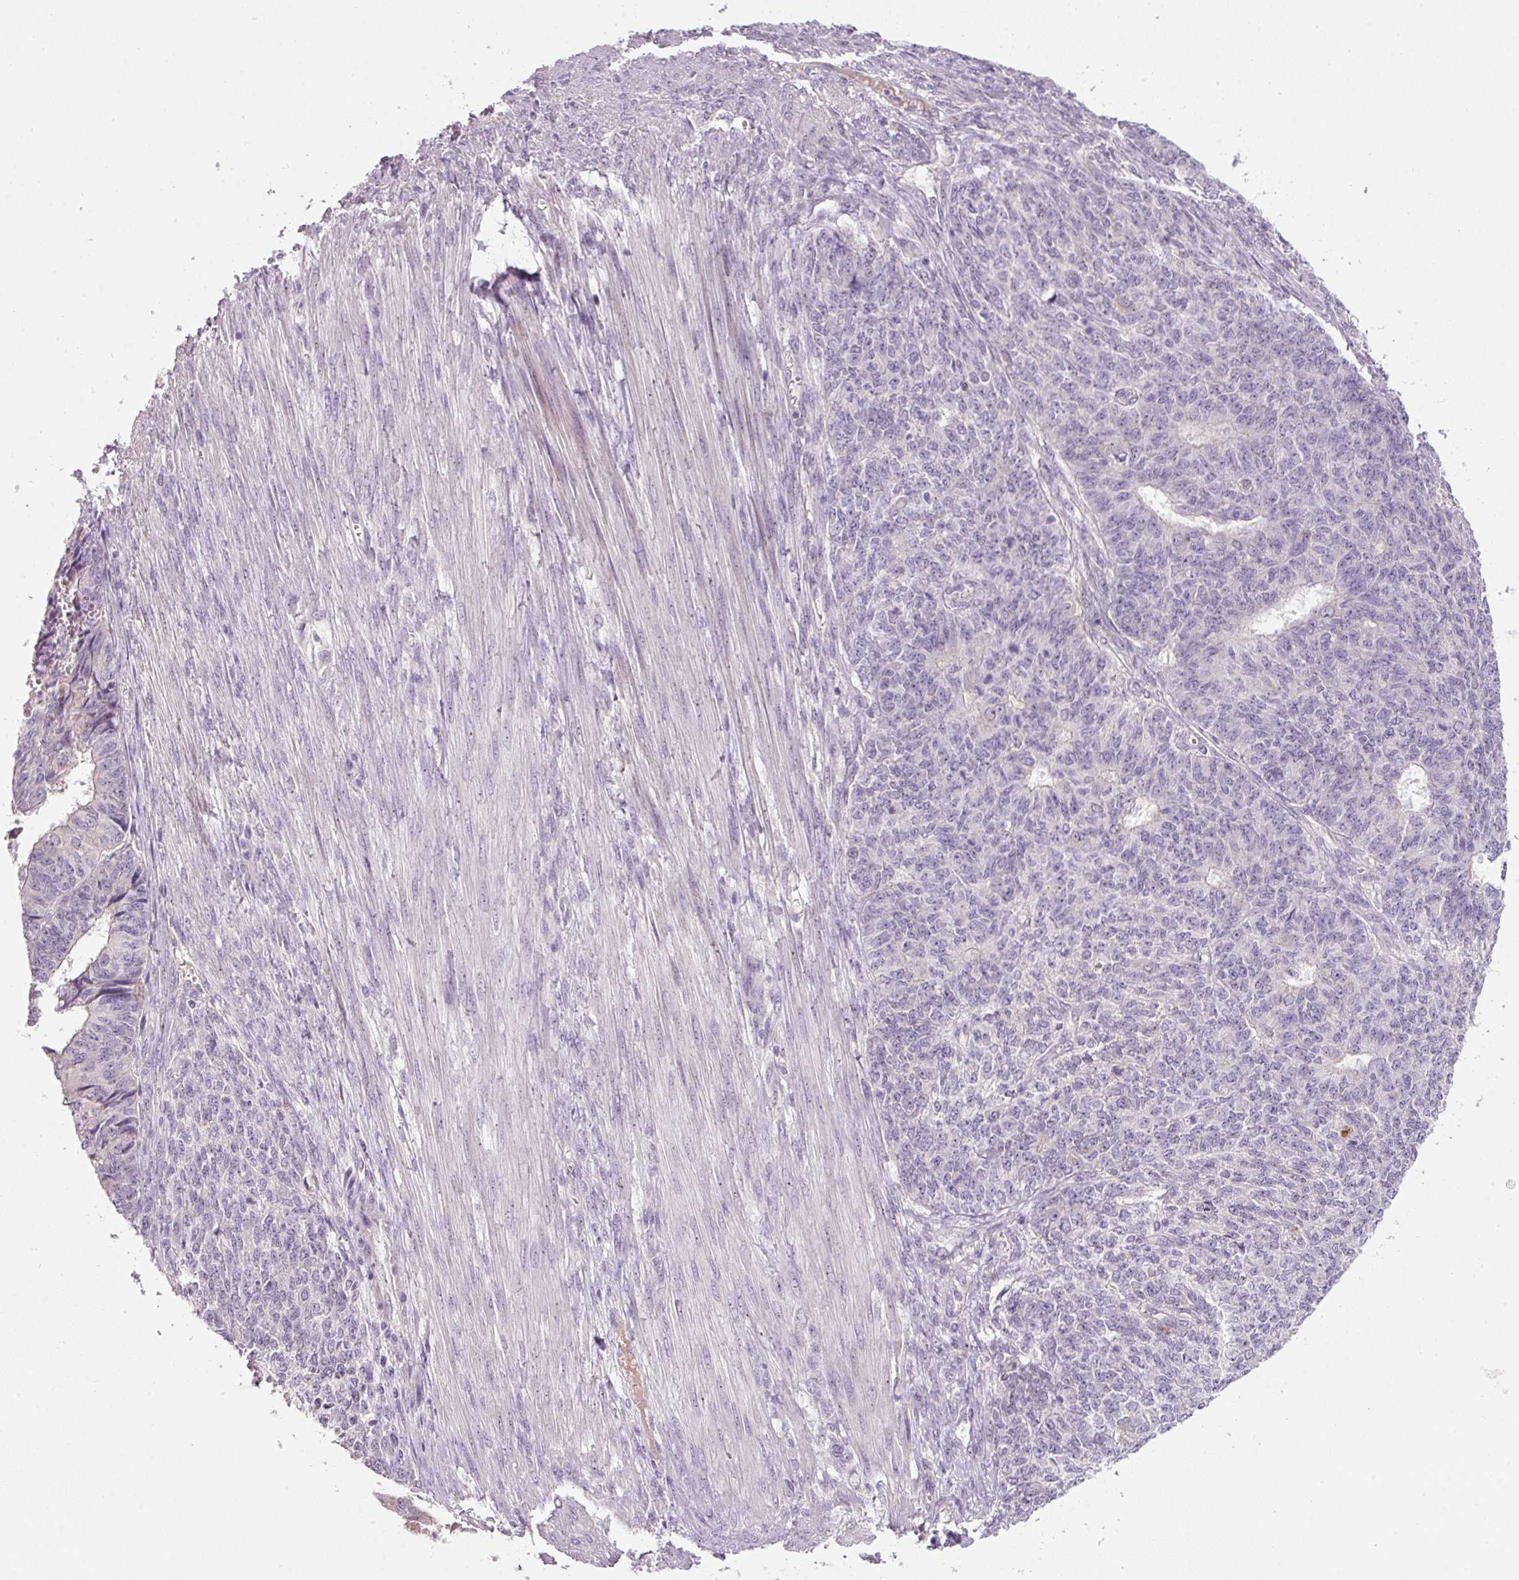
{"staining": {"intensity": "negative", "quantity": "none", "location": "none"}, "tissue": "endometrial cancer", "cell_type": "Tumor cells", "image_type": "cancer", "snomed": [{"axis": "morphology", "description": "Adenocarcinoma, NOS"}, {"axis": "topography", "description": "Endometrium"}], "caption": "There is no significant staining in tumor cells of endometrial cancer.", "gene": "TMEM37", "patient": {"sex": "female", "age": 32}}